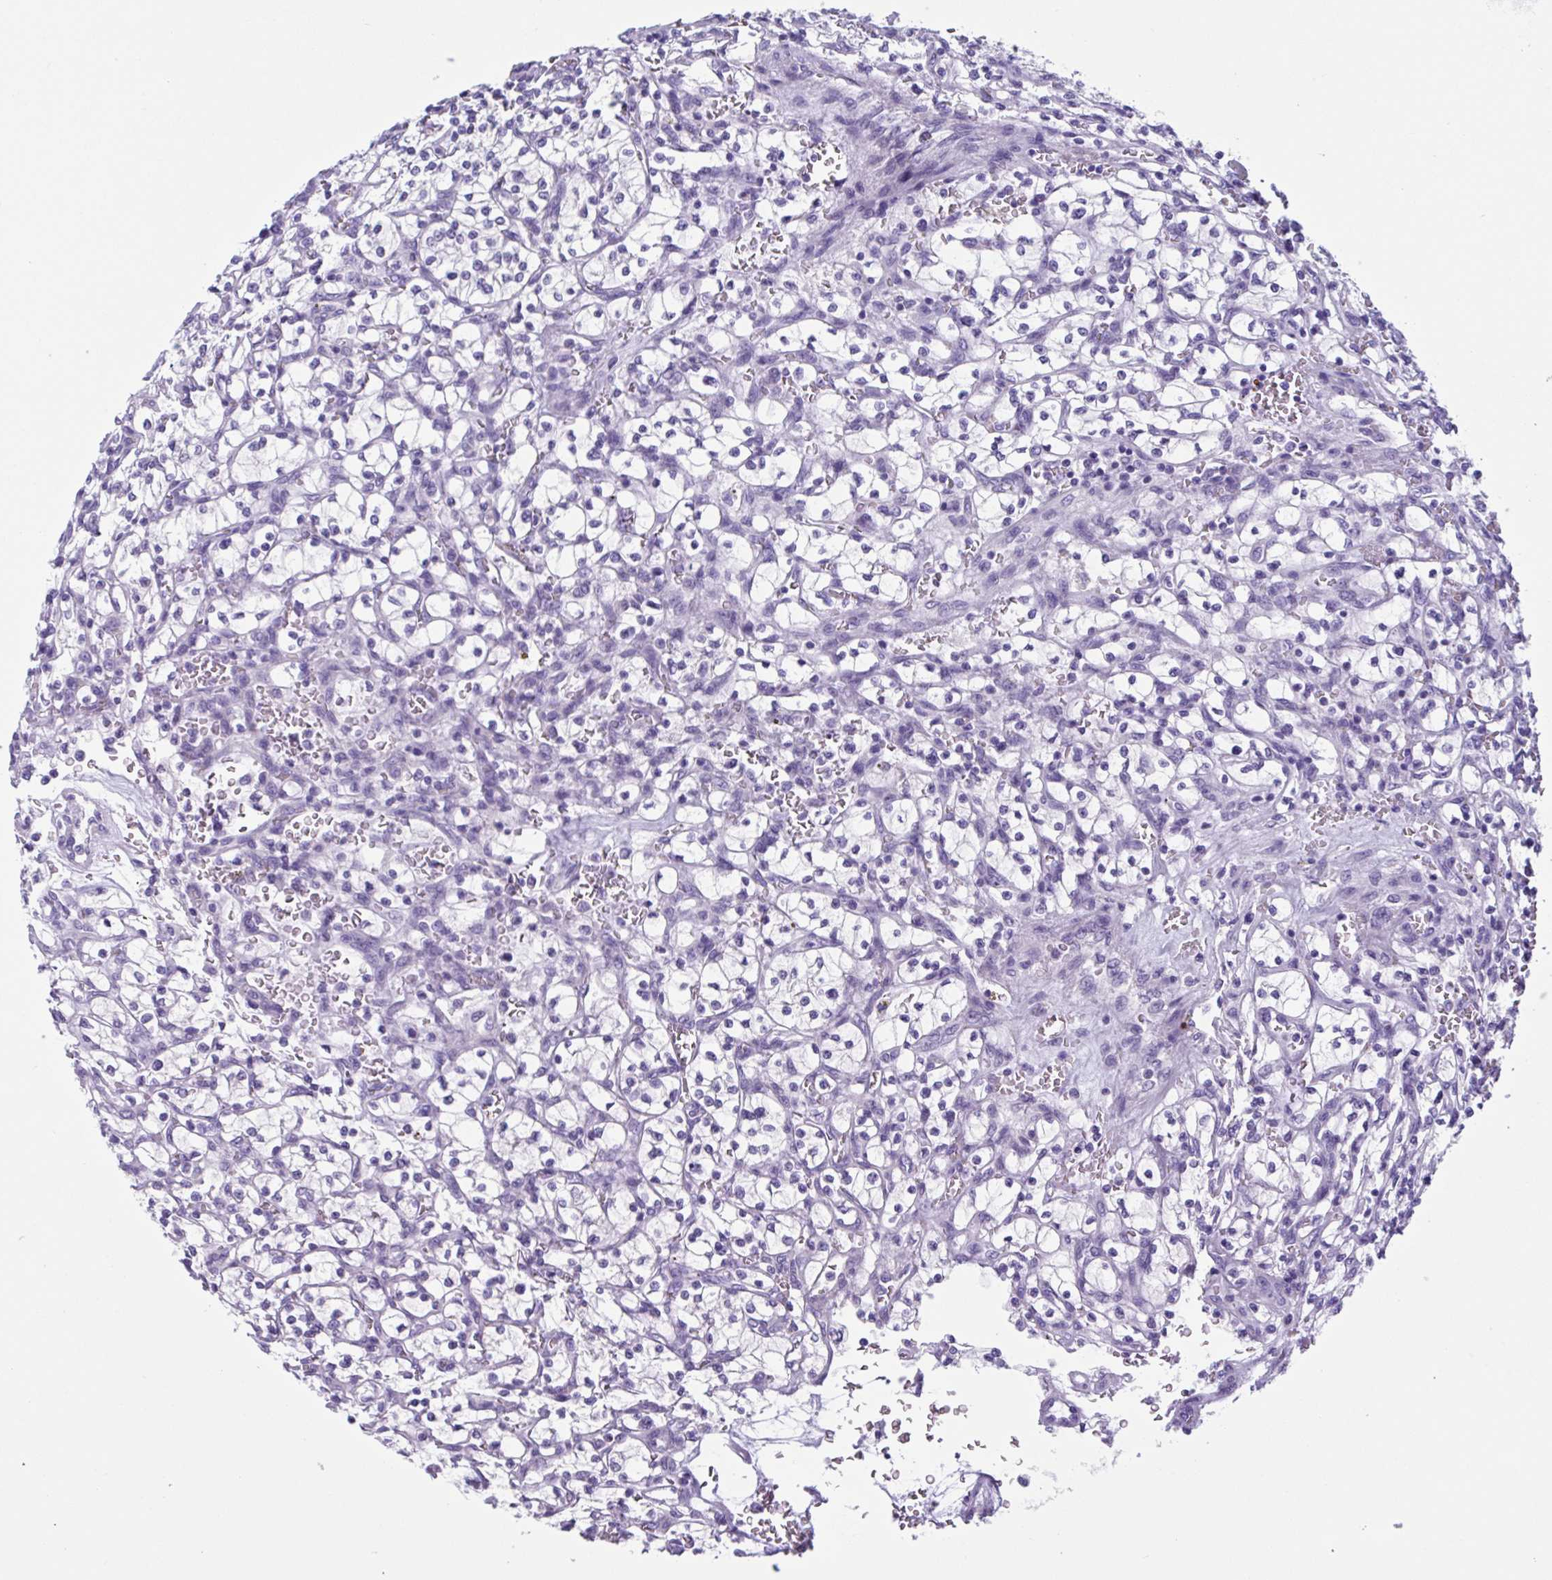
{"staining": {"intensity": "negative", "quantity": "none", "location": "none"}, "tissue": "renal cancer", "cell_type": "Tumor cells", "image_type": "cancer", "snomed": [{"axis": "morphology", "description": "Adenocarcinoma, NOS"}, {"axis": "topography", "description": "Kidney"}], "caption": "Renal cancer (adenocarcinoma) was stained to show a protein in brown. There is no significant staining in tumor cells.", "gene": "USP35", "patient": {"sex": "female", "age": 64}}